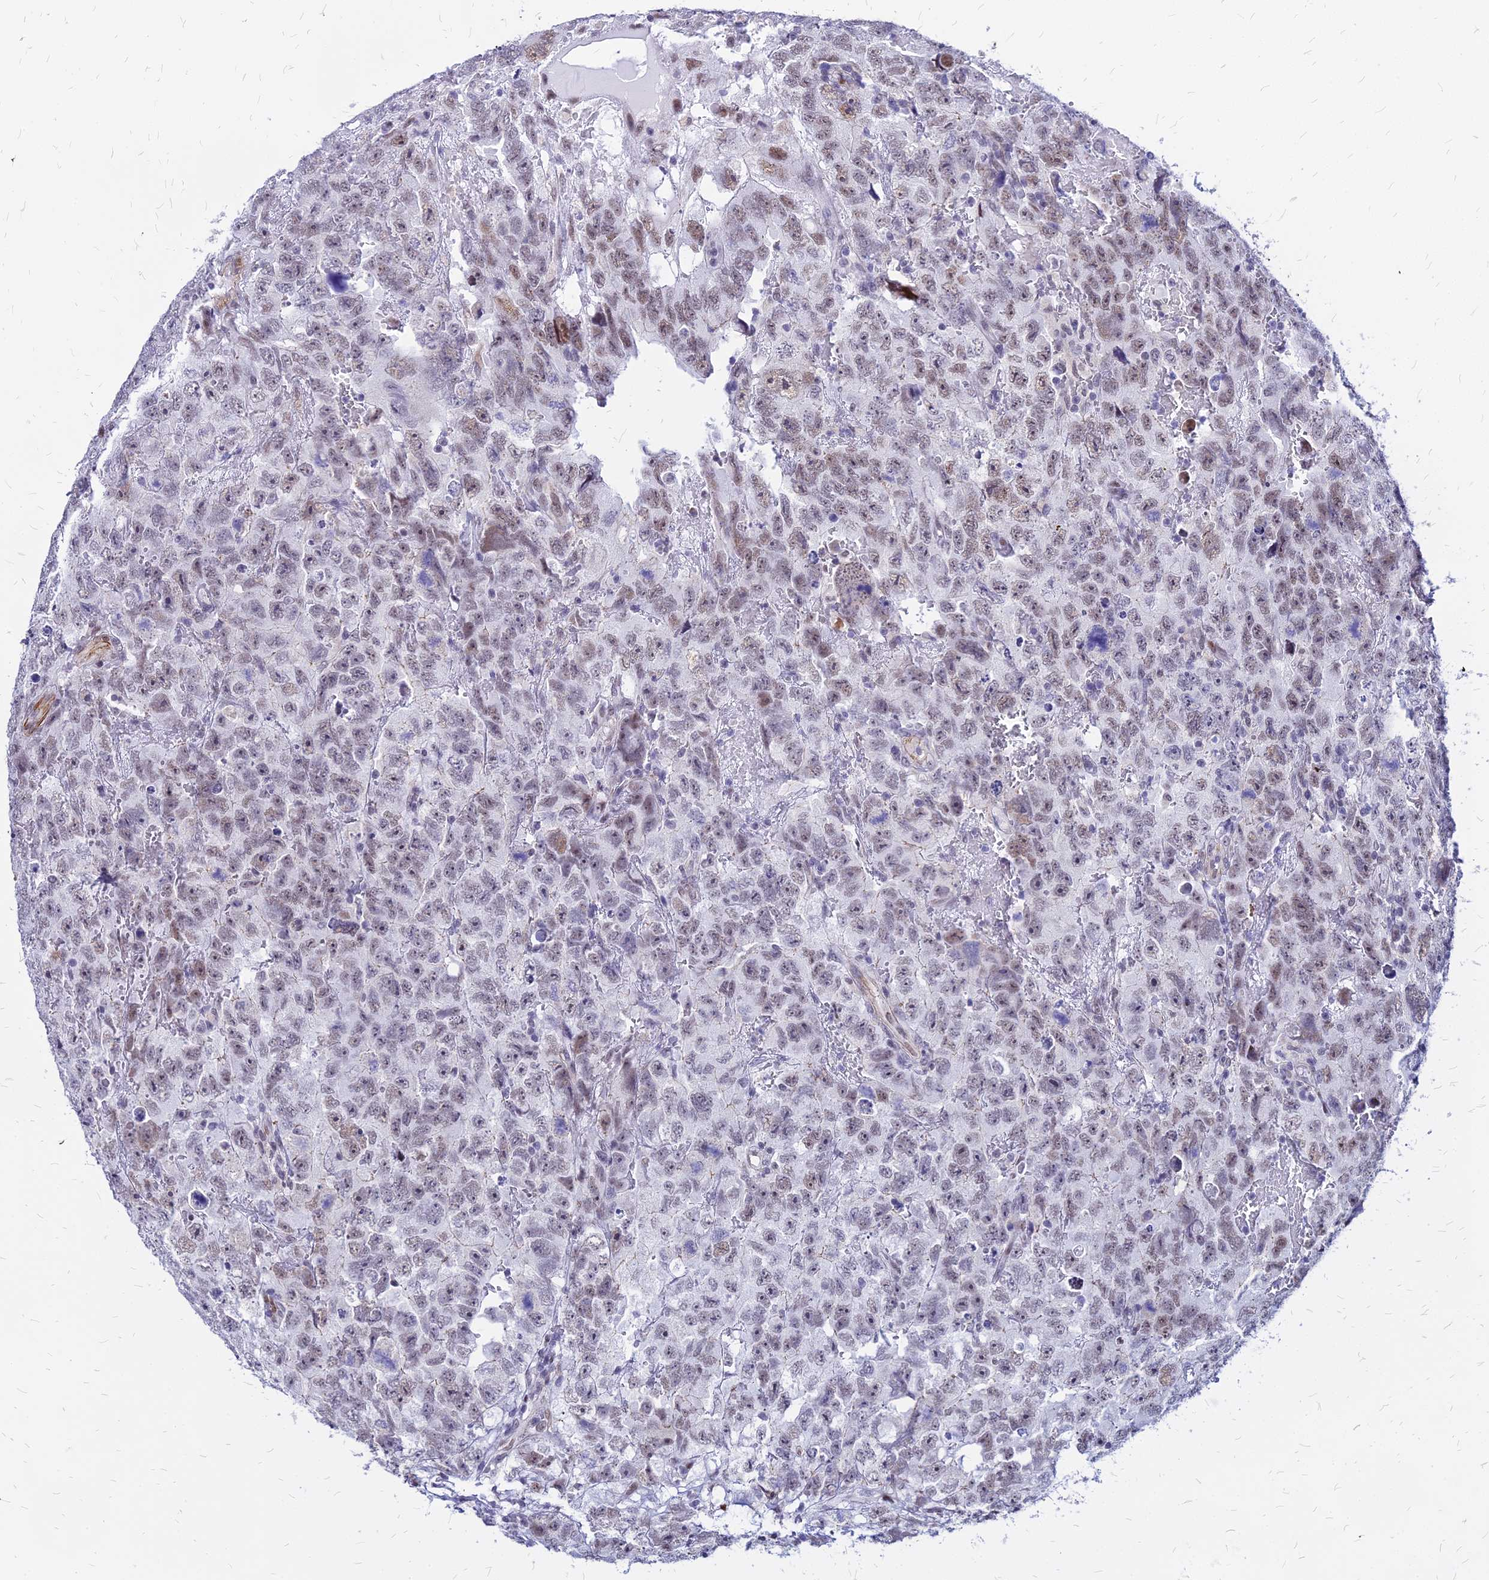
{"staining": {"intensity": "moderate", "quantity": "25%-75%", "location": "nuclear"}, "tissue": "testis cancer", "cell_type": "Tumor cells", "image_type": "cancer", "snomed": [{"axis": "morphology", "description": "Carcinoma, Embryonal, NOS"}, {"axis": "topography", "description": "Testis"}], "caption": "Immunohistochemical staining of human testis embryonal carcinoma displays medium levels of moderate nuclear expression in approximately 25%-75% of tumor cells.", "gene": "FDX2", "patient": {"sex": "male", "age": 45}}